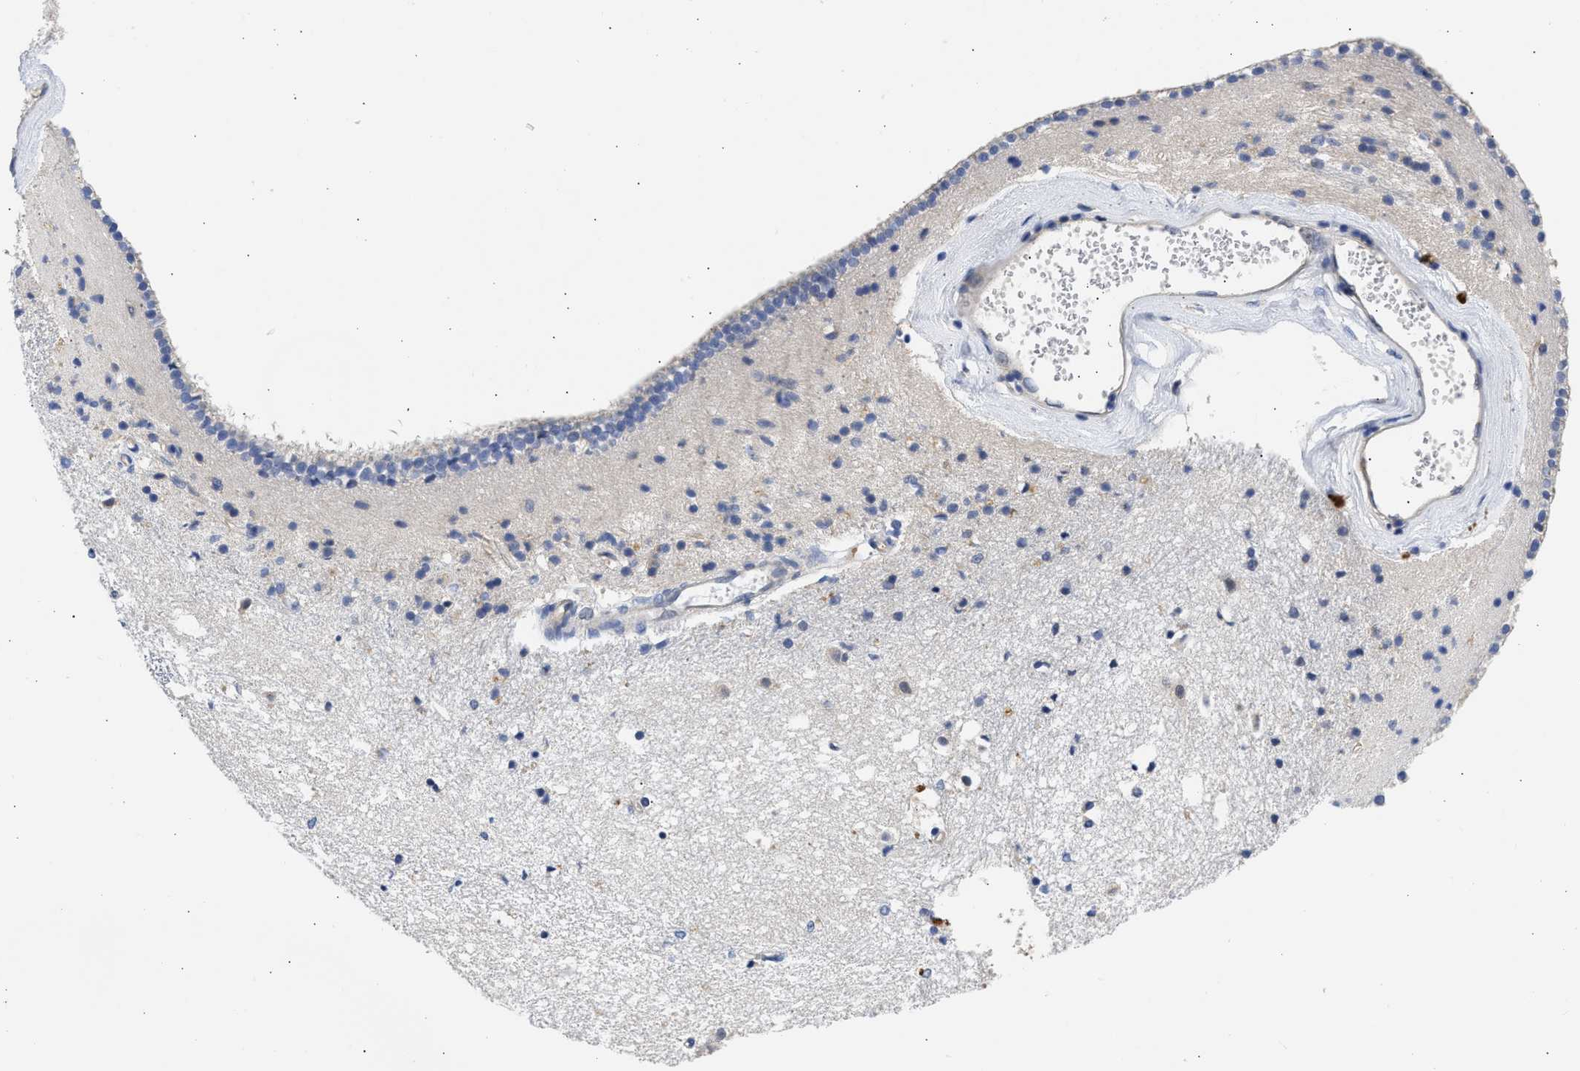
{"staining": {"intensity": "weak", "quantity": "<25%", "location": "cytoplasmic/membranous"}, "tissue": "caudate", "cell_type": "Glial cells", "image_type": "normal", "snomed": [{"axis": "morphology", "description": "Normal tissue, NOS"}, {"axis": "topography", "description": "Lateral ventricle wall"}], "caption": "Immunohistochemistry (IHC) of unremarkable caudate reveals no positivity in glial cells.", "gene": "XPO5", "patient": {"sex": "male", "age": 45}}